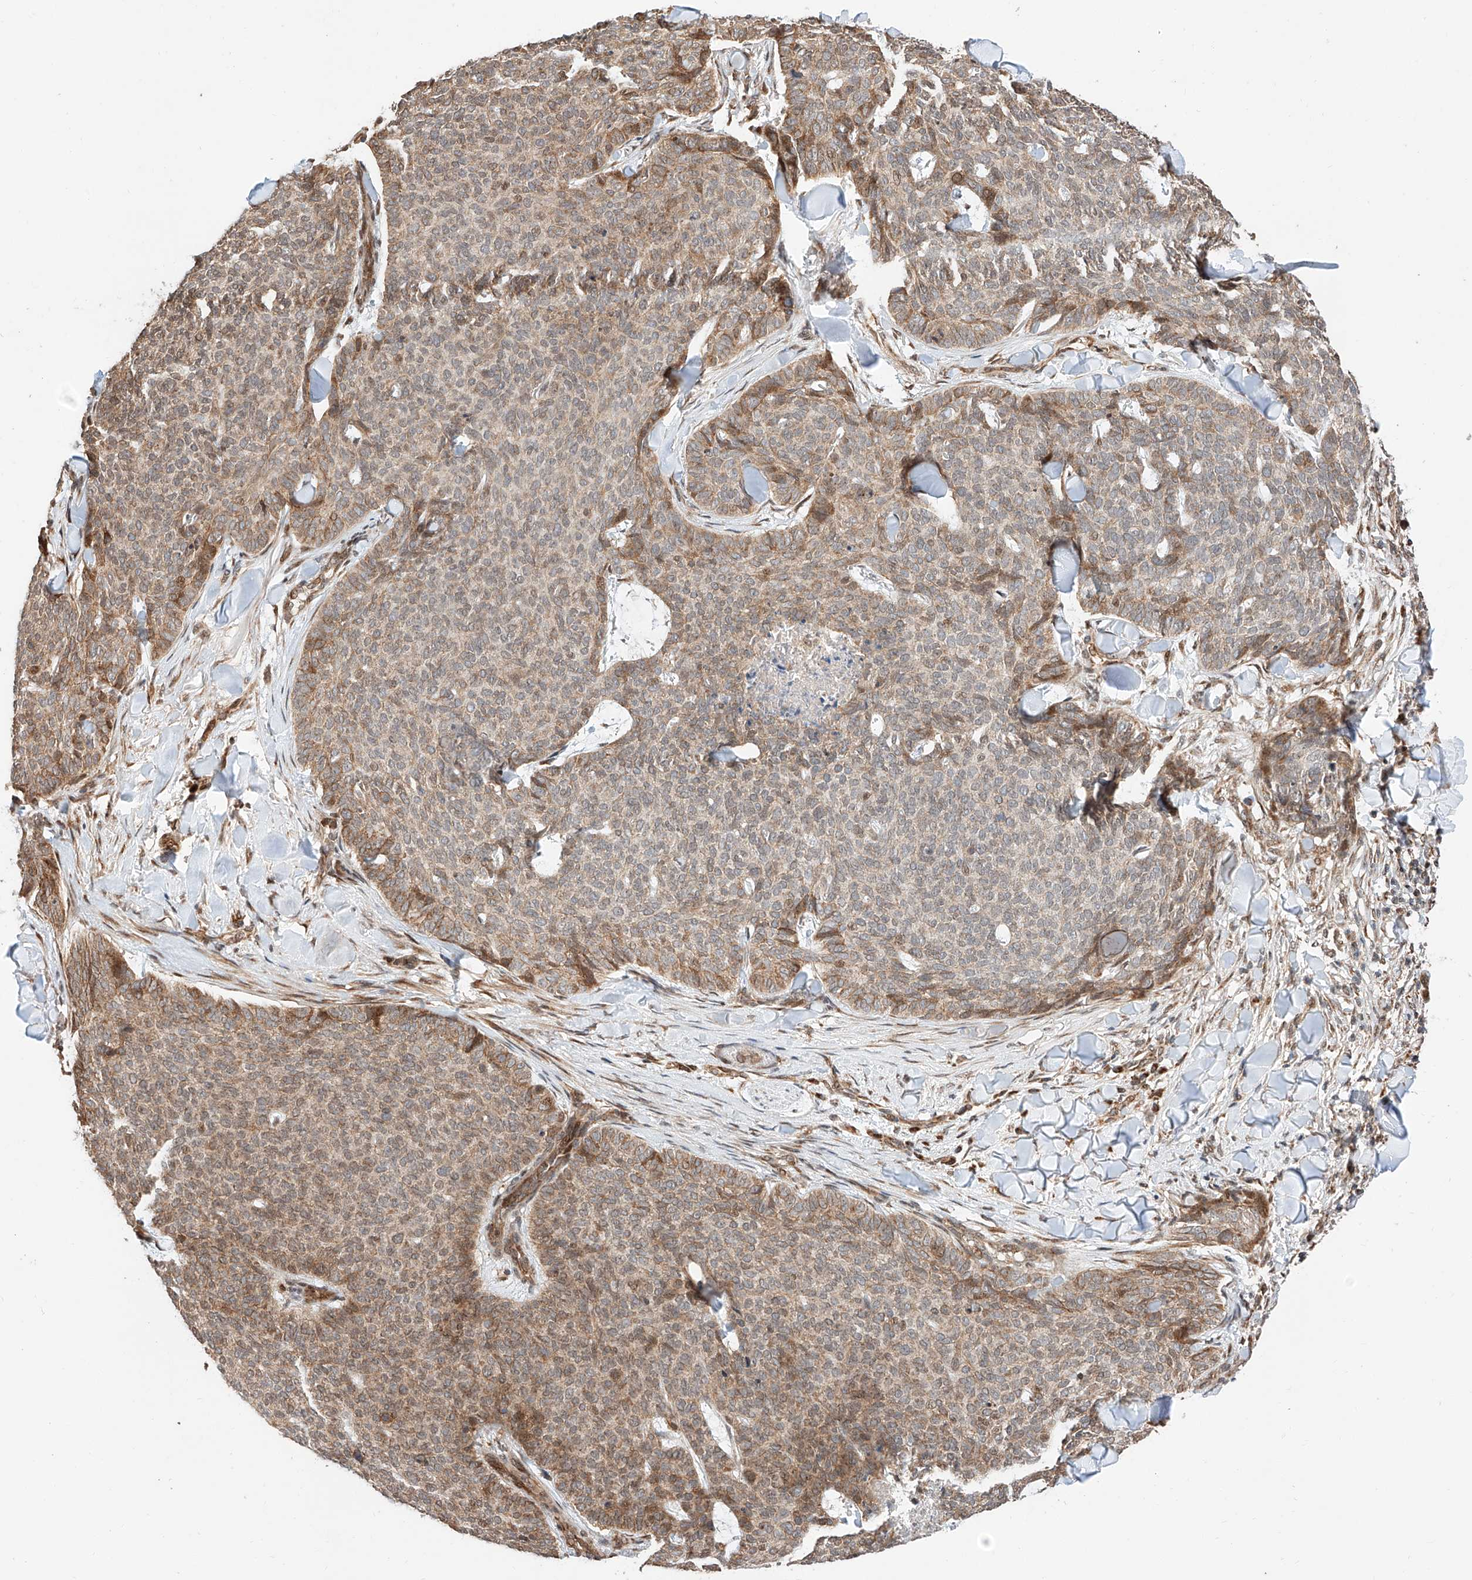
{"staining": {"intensity": "weak", "quantity": "25%-75%", "location": "cytoplasmic/membranous"}, "tissue": "skin cancer", "cell_type": "Tumor cells", "image_type": "cancer", "snomed": [{"axis": "morphology", "description": "Normal tissue, NOS"}, {"axis": "morphology", "description": "Basal cell carcinoma"}, {"axis": "topography", "description": "Skin"}], "caption": "Immunohistochemical staining of human skin basal cell carcinoma displays low levels of weak cytoplasmic/membranous protein staining in about 25%-75% of tumor cells. (brown staining indicates protein expression, while blue staining denotes nuclei).", "gene": "THTPA", "patient": {"sex": "male", "age": 50}}